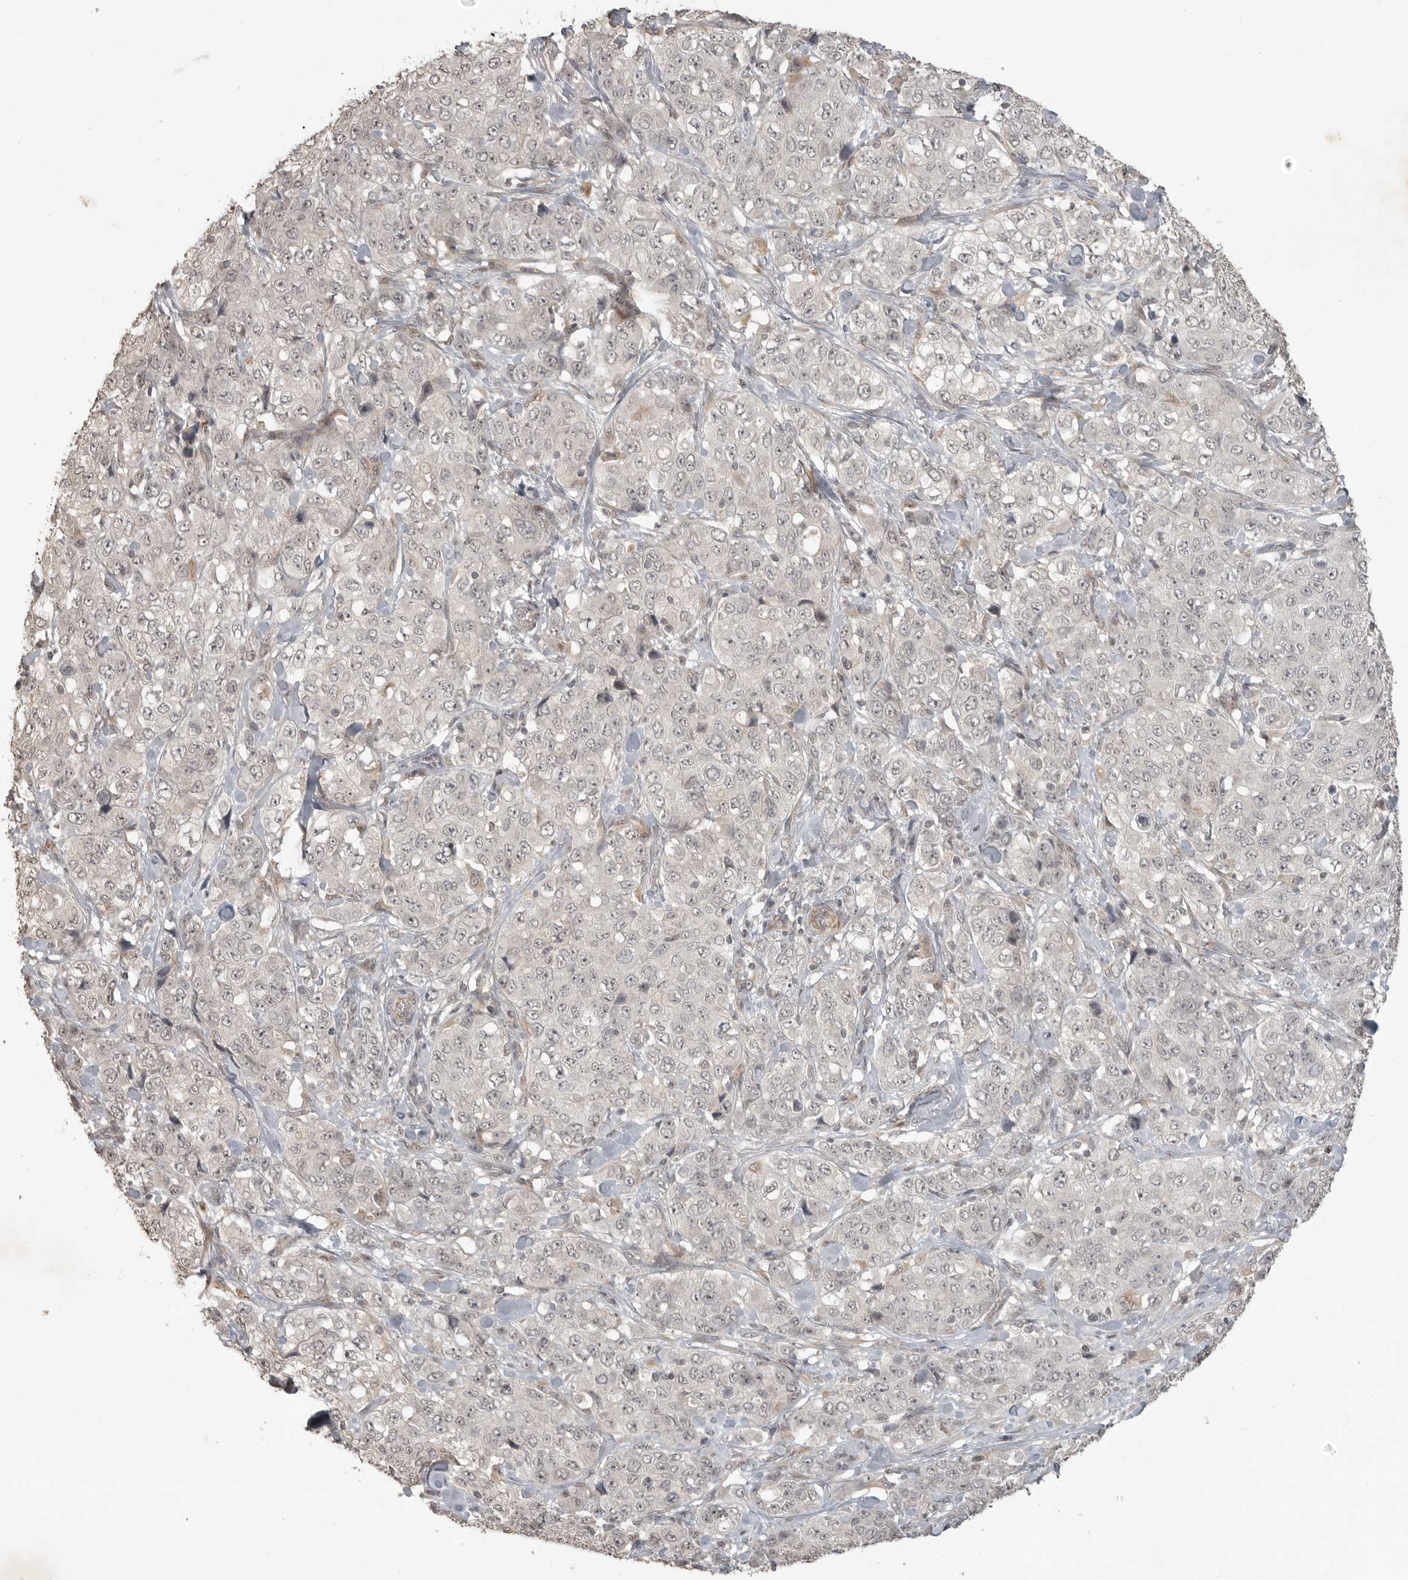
{"staining": {"intensity": "negative", "quantity": "none", "location": "none"}, "tissue": "stomach cancer", "cell_type": "Tumor cells", "image_type": "cancer", "snomed": [{"axis": "morphology", "description": "Adenocarcinoma, NOS"}, {"axis": "topography", "description": "Stomach"}], "caption": "Tumor cells show no significant staining in stomach cancer.", "gene": "SMG8", "patient": {"sex": "male", "age": 48}}